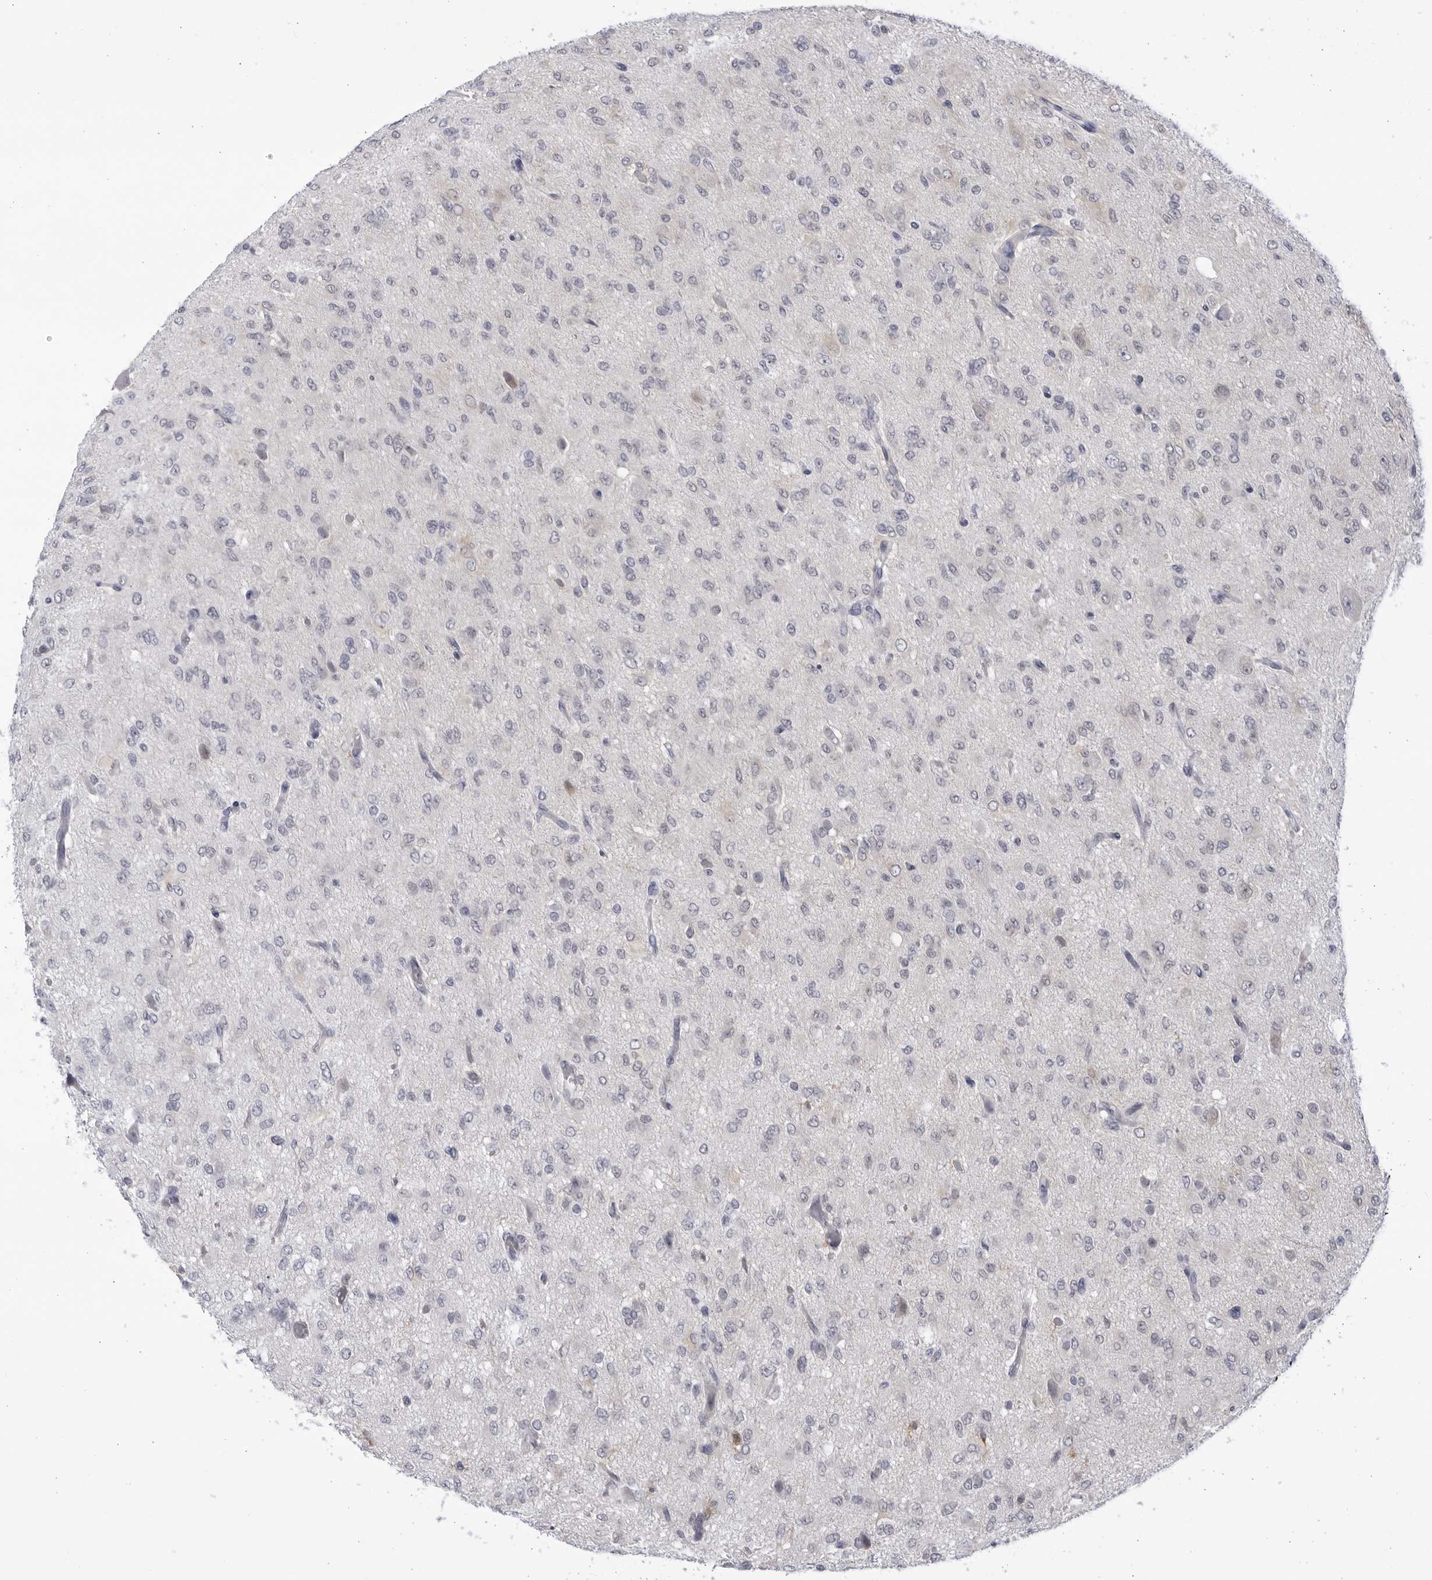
{"staining": {"intensity": "negative", "quantity": "none", "location": "none"}, "tissue": "glioma", "cell_type": "Tumor cells", "image_type": "cancer", "snomed": [{"axis": "morphology", "description": "Glioma, malignant, High grade"}, {"axis": "topography", "description": "Brain"}], "caption": "DAB (3,3'-diaminobenzidine) immunohistochemical staining of human malignant glioma (high-grade) reveals no significant positivity in tumor cells.", "gene": "CCDC181", "patient": {"sex": "female", "age": 59}}